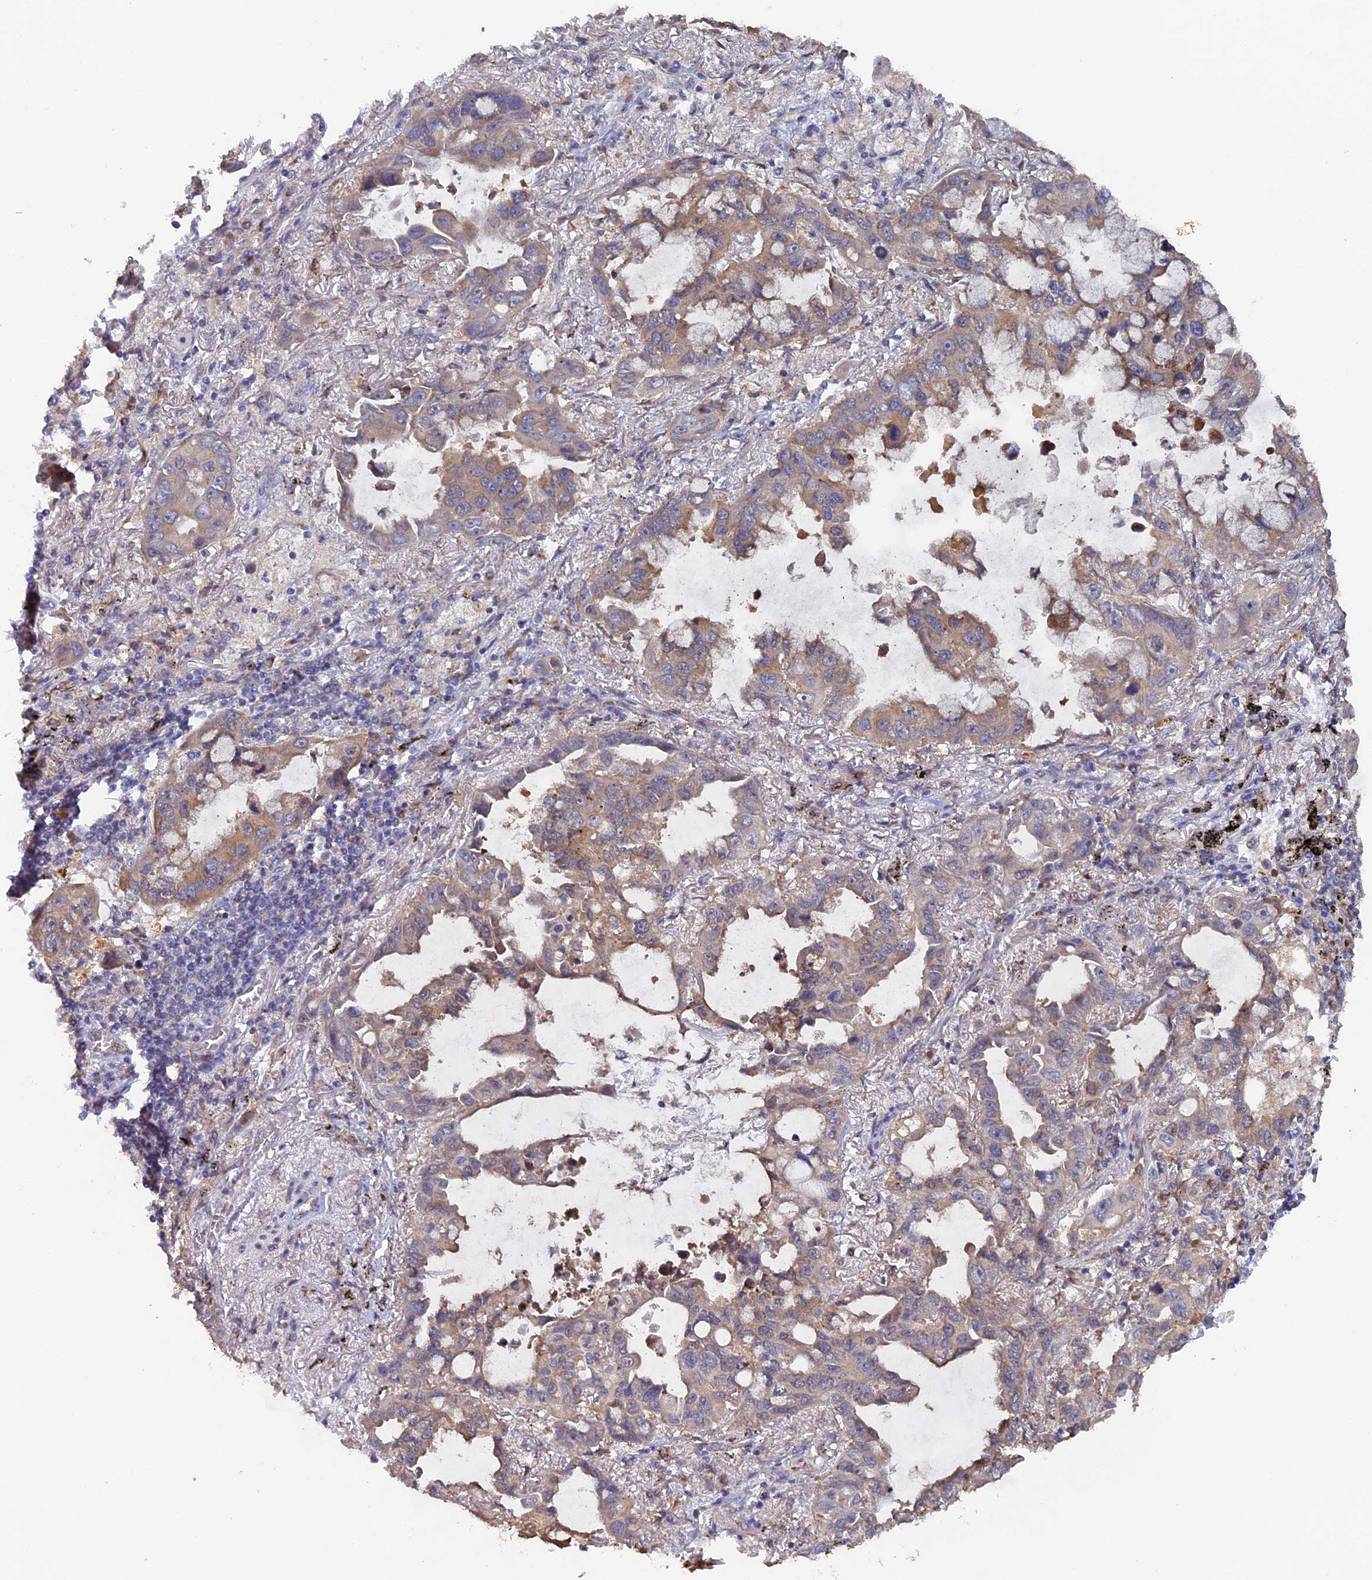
{"staining": {"intensity": "moderate", "quantity": "<25%", "location": "cytoplasmic/membranous"}, "tissue": "lung cancer", "cell_type": "Tumor cells", "image_type": "cancer", "snomed": [{"axis": "morphology", "description": "Adenocarcinoma, NOS"}, {"axis": "topography", "description": "Lung"}], "caption": "Adenocarcinoma (lung) stained for a protein (brown) demonstrates moderate cytoplasmic/membranous positive expression in approximately <25% of tumor cells.", "gene": "VPS37C", "patient": {"sex": "male", "age": 64}}